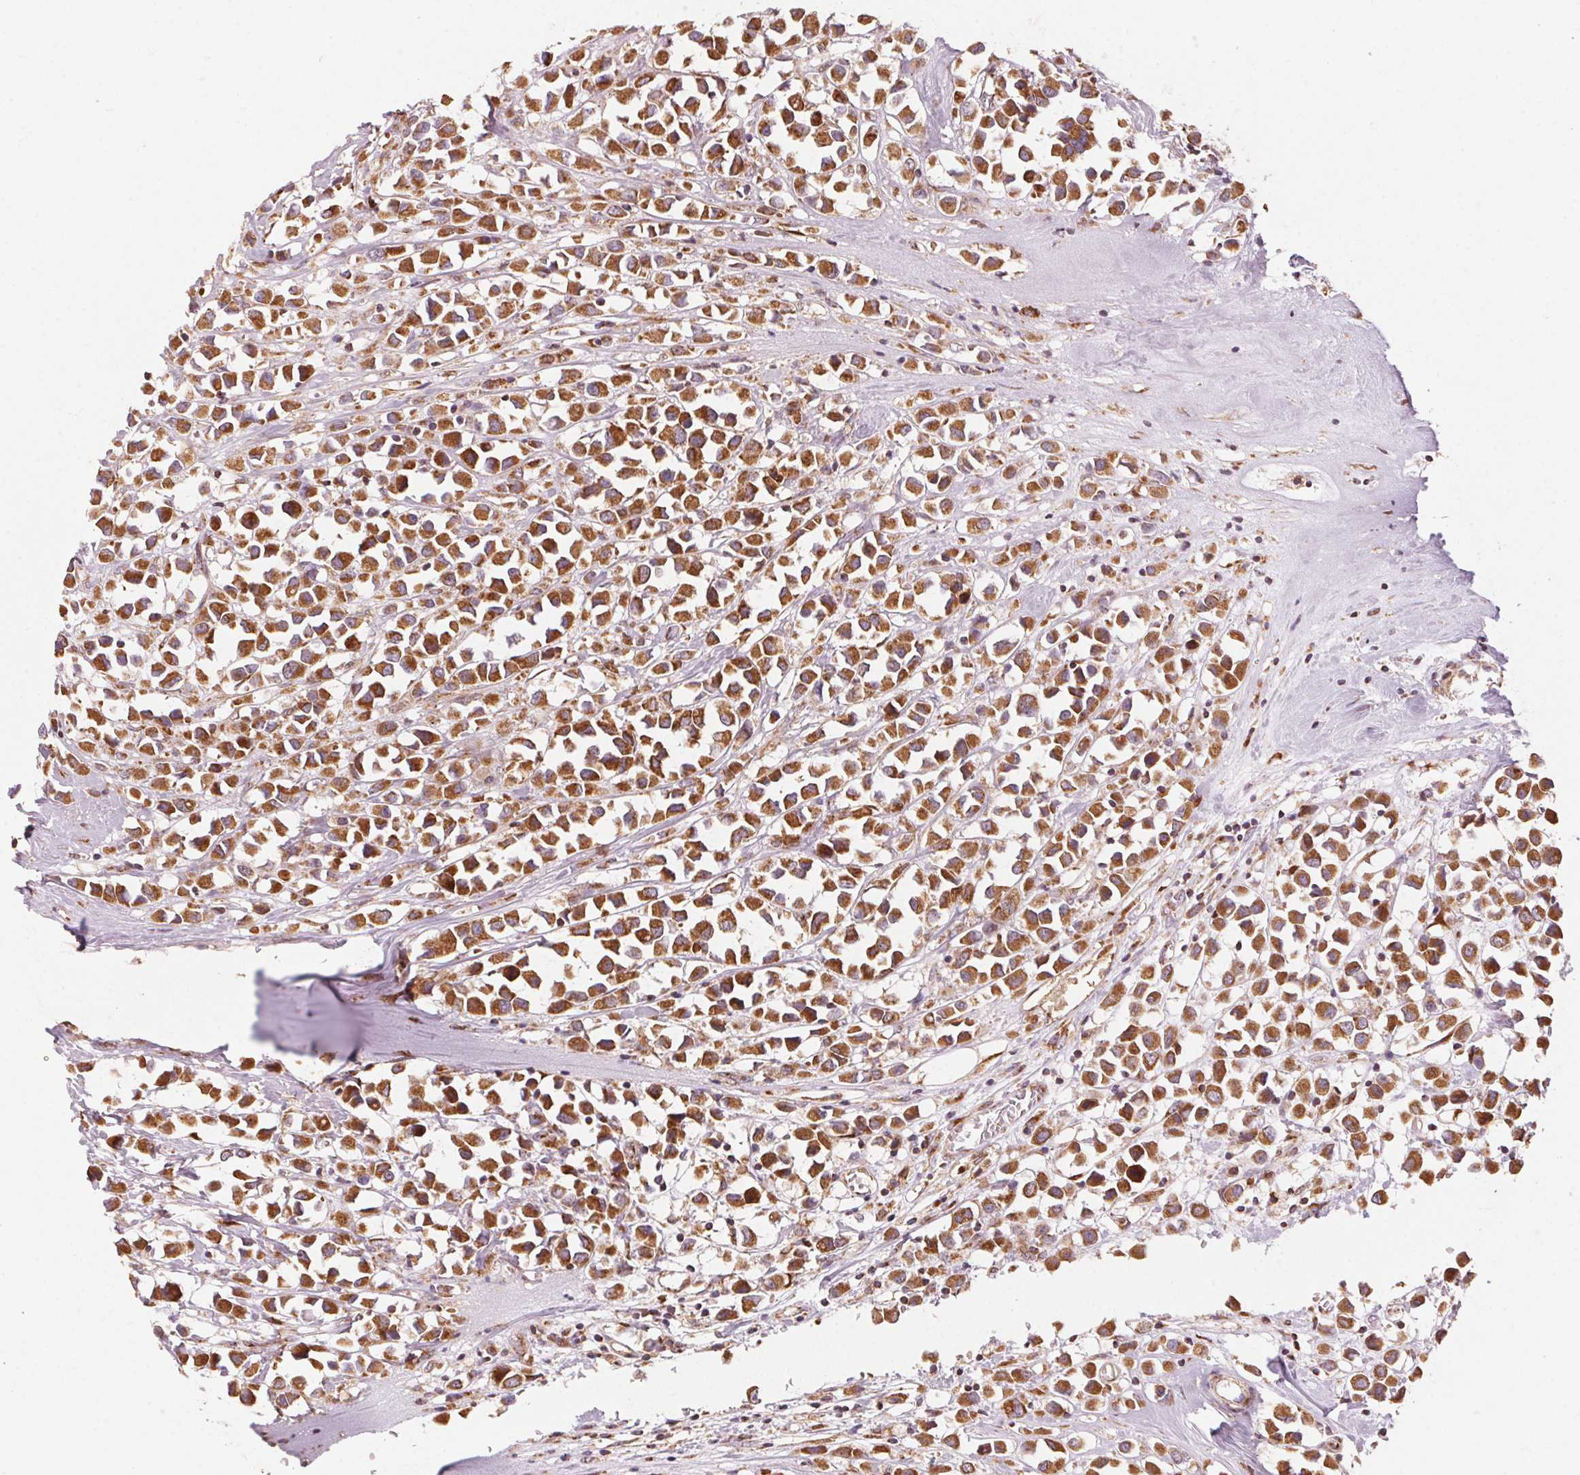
{"staining": {"intensity": "strong", "quantity": ">75%", "location": "cytoplasmic/membranous"}, "tissue": "breast cancer", "cell_type": "Tumor cells", "image_type": "cancer", "snomed": [{"axis": "morphology", "description": "Duct carcinoma"}, {"axis": "topography", "description": "Breast"}], "caption": "This histopathology image displays immunohistochemistry staining of intraductal carcinoma (breast), with high strong cytoplasmic/membranous staining in about >75% of tumor cells.", "gene": "TOMM70", "patient": {"sex": "female", "age": 61}}